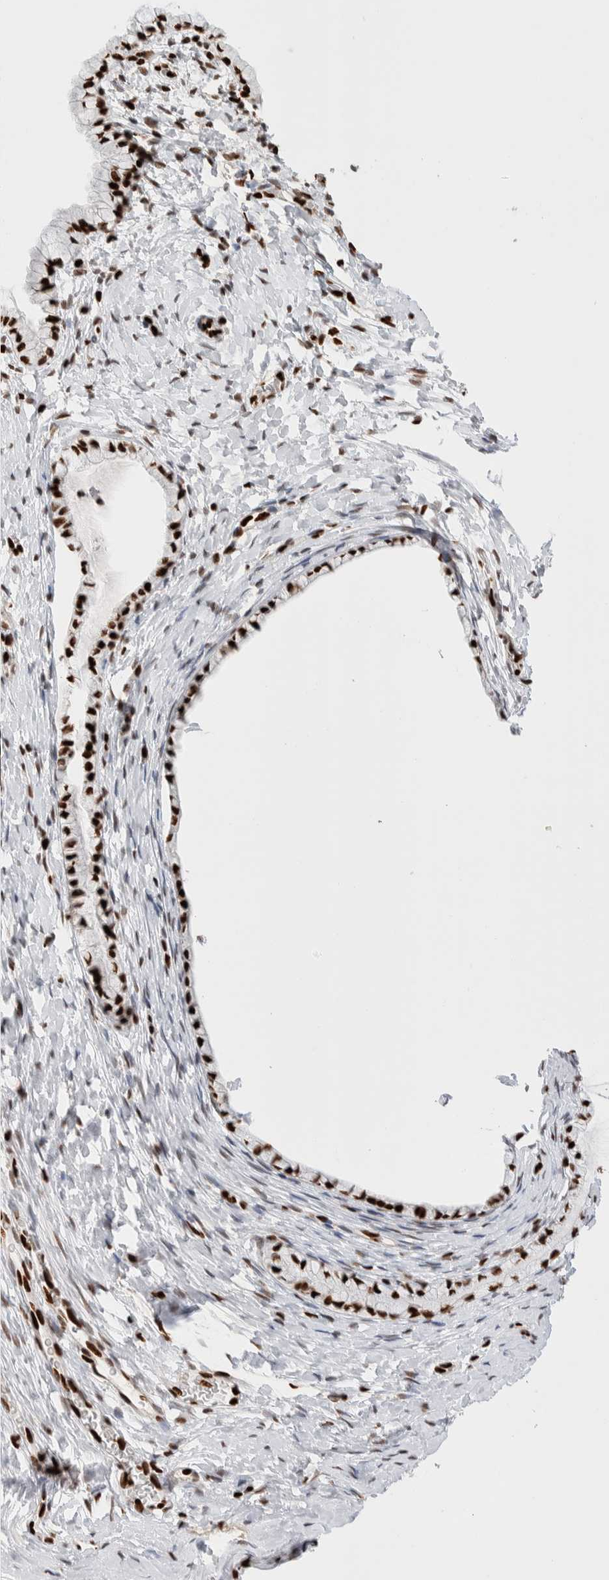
{"staining": {"intensity": "strong", "quantity": ">75%", "location": "nuclear"}, "tissue": "cervix", "cell_type": "Glandular cells", "image_type": "normal", "snomed": [{"axis": "morphology", "description": "Normal tissue, NOS"}, {"axis": "topography", "description": "Cervix"}], "caption": "A brown stain shows strong nuclear positivity of a protein in glandular cells of normal human cervix. (DAB = brown stain, brightfield microscopy at high magnification).", "gene": "C17orf49", "patient": {"sex": "female", "age": 72}}